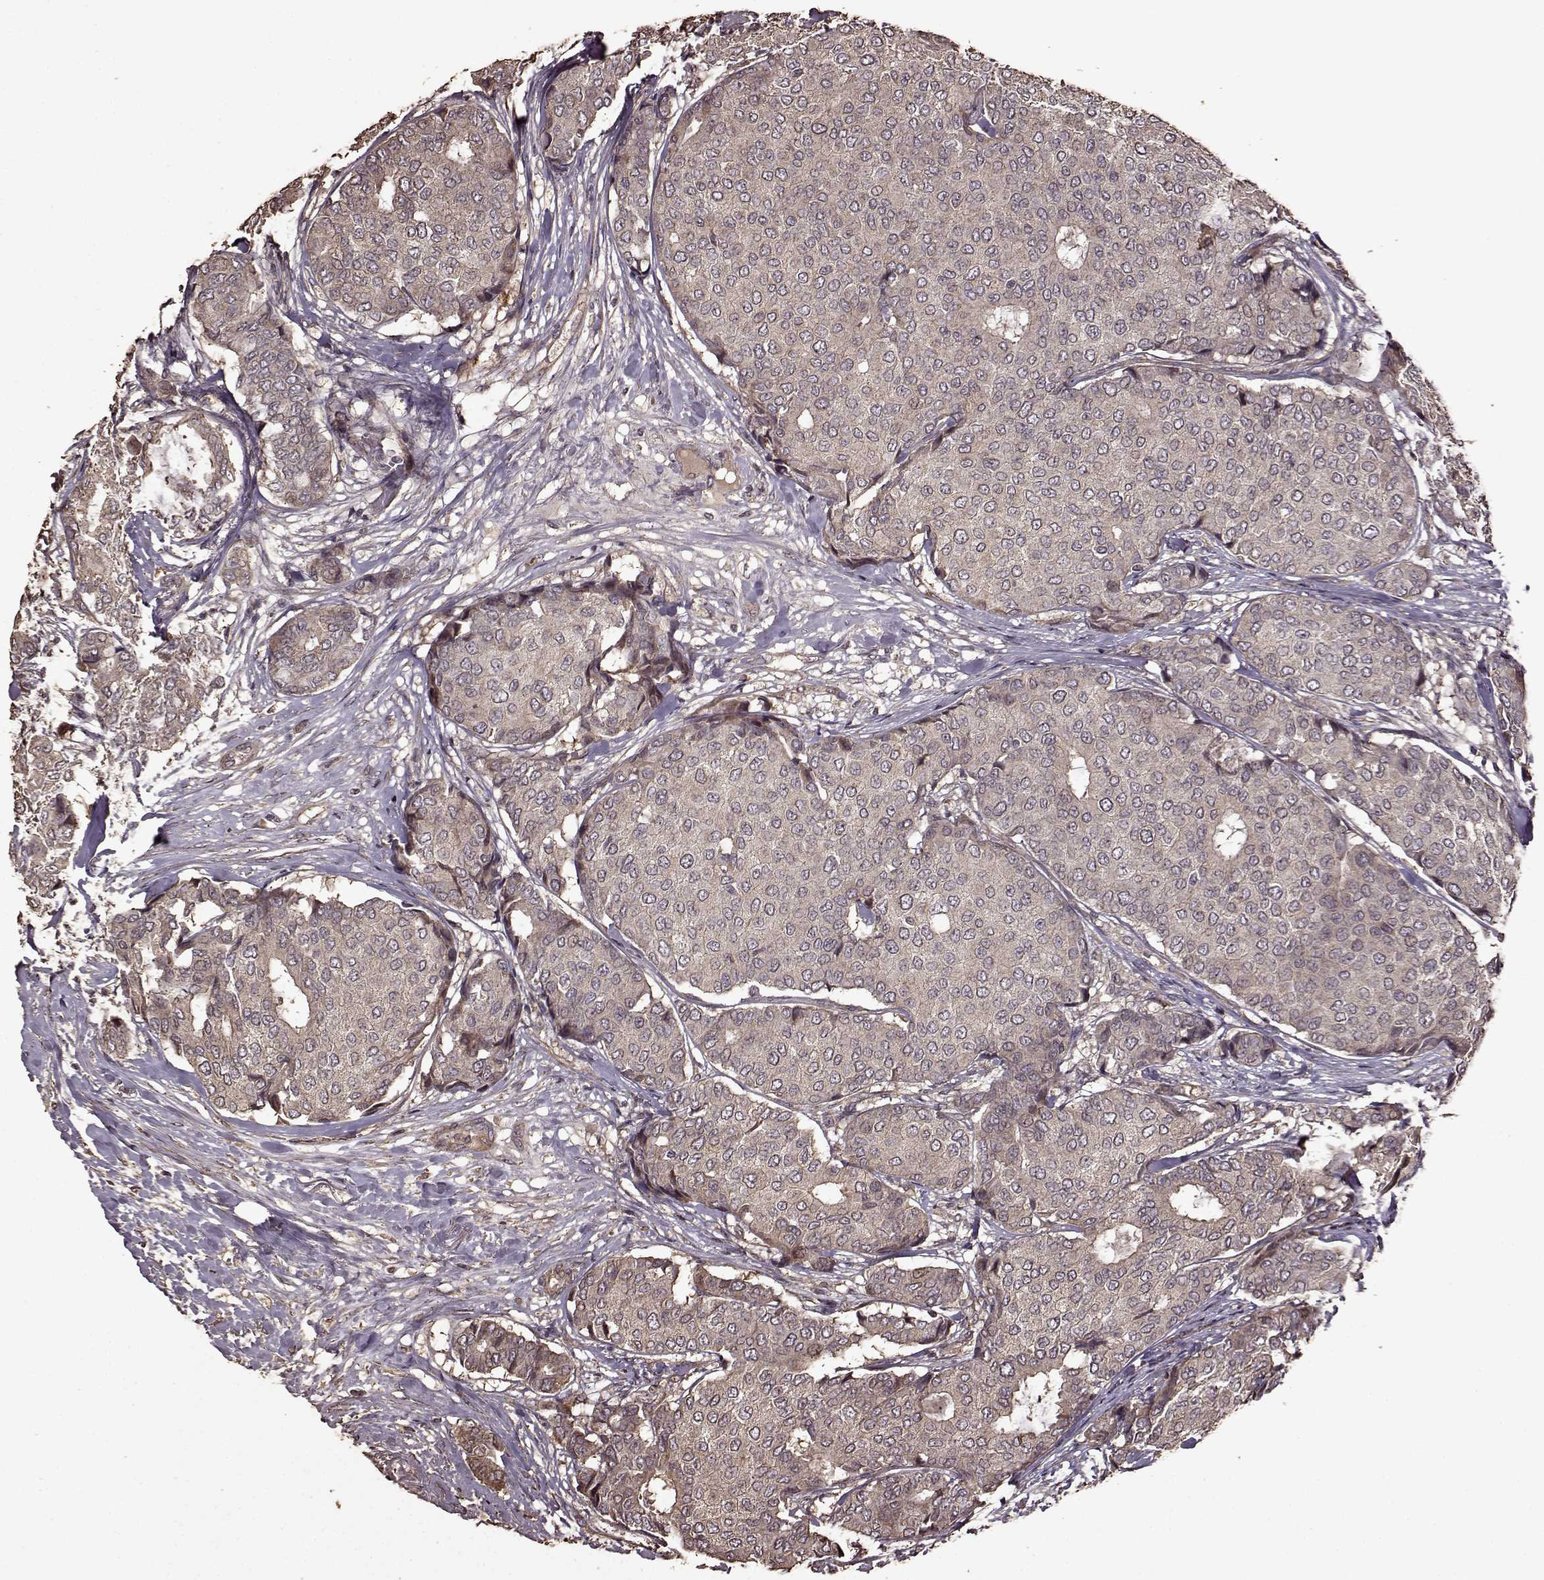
{"staining": {"intensity": "weak", "quantity": "<25%", "location": "cytoplasmic/membranous"}, "tissue": "breast cancer", "cell_type": "Tumor cells", "image_type": "cancer", "snomed": [{"axis": "morphology", "description": "Duct carcinoma"}, {"axis": "topography", "description": "Breast"}], "caption": "DAB (3,3'-diaminobenzidine) immunohistochemical staining of human breast intraductal carcinoma demonstrates no significant staining in tumor cells.", "gene": "FBXW11", "patient": {"sex": "female", "age": 75}}